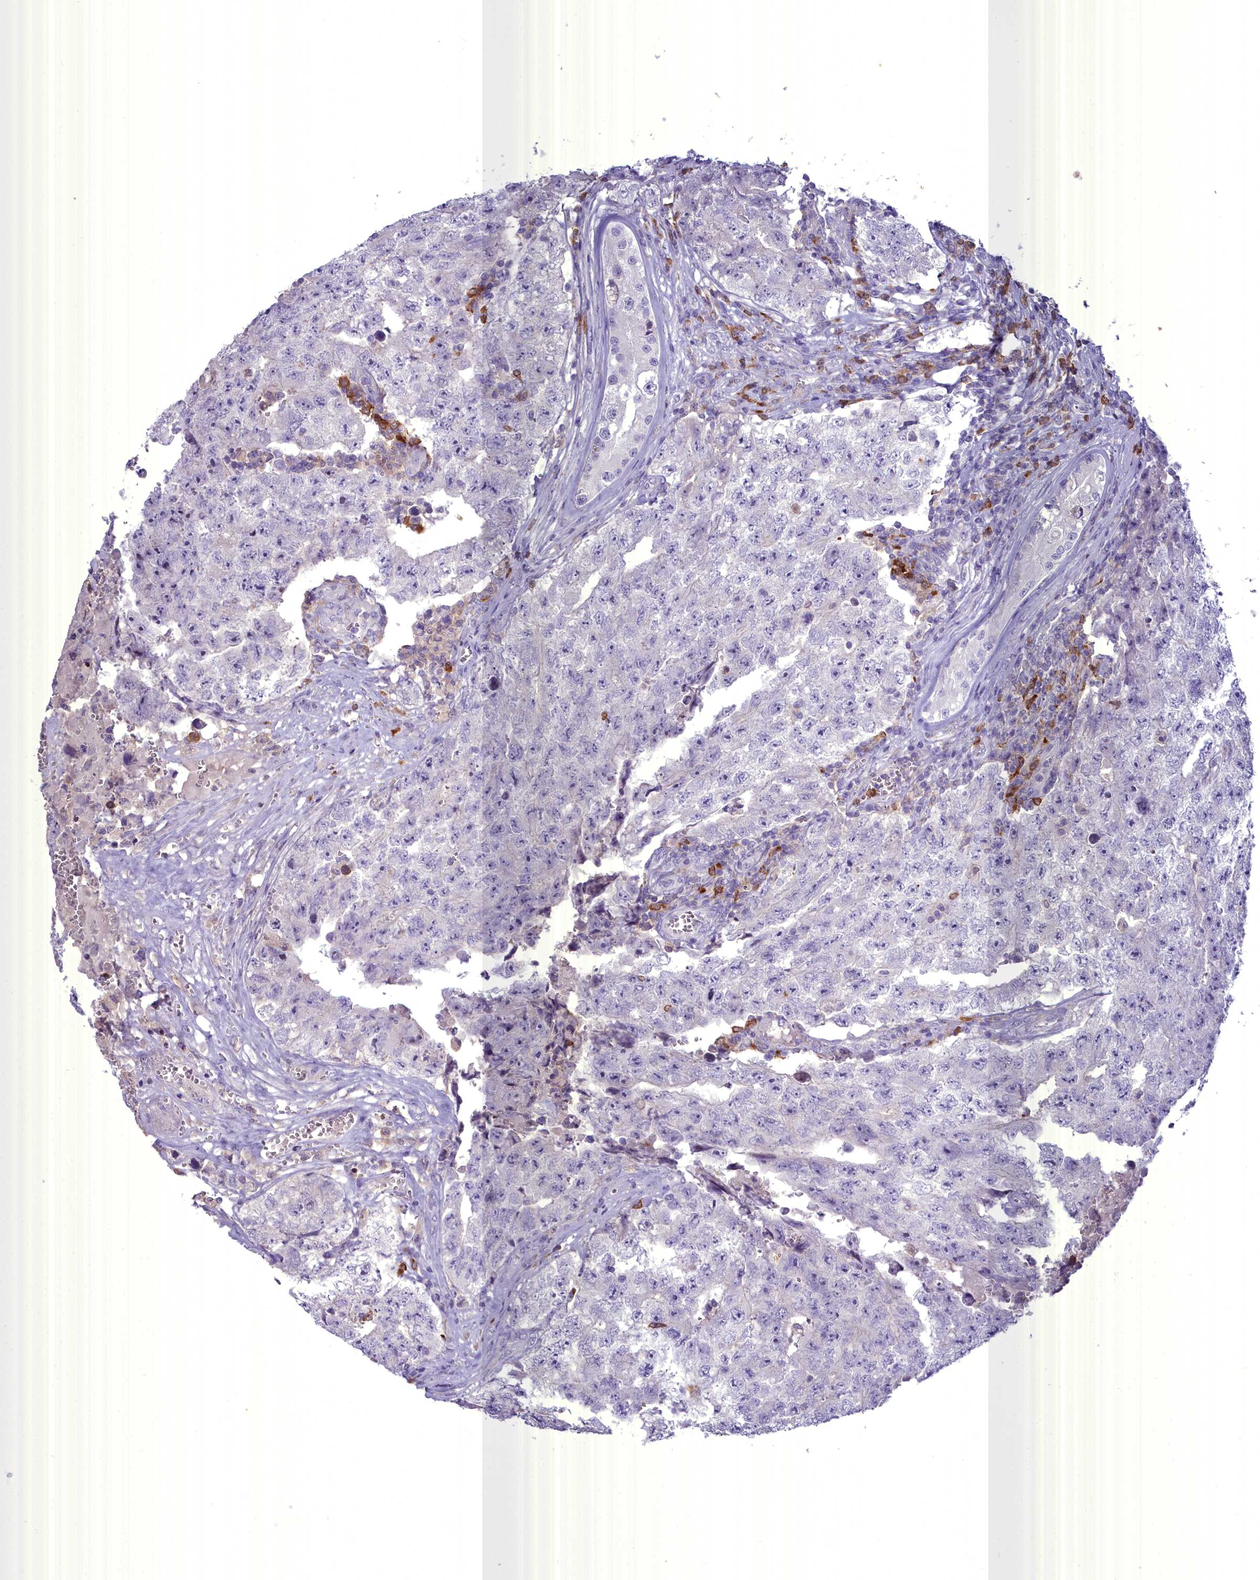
{"staining": {"intensity": "negative", "quantity": "none", "location": "none"}, "tissue": "testis cancer", "cell_type": "Tumor cells", "image_type": "cancer", "snomed": [{"axis": "morphology", "description": "Carcinoma, Embryonal, NOS"}, {"axis": "topography", "description": "Testis"}], "caption": "Immunohistochemistry (IHC) micrograph of neoplastic tissue: testis embryonal carcinoma stained with DAB (3,3'-diaminobenzidine) exhibits no significant protein staining in tumor cells. The staining was performed using DAB (3,3'-diaminobenzidine) to visualize the protein expression in brown, while the nuclei were stained in blue with hematoxylin (Magnification: 20x).", "gene": "BLNK", "patient": {"sex": "male", "age": 17}}